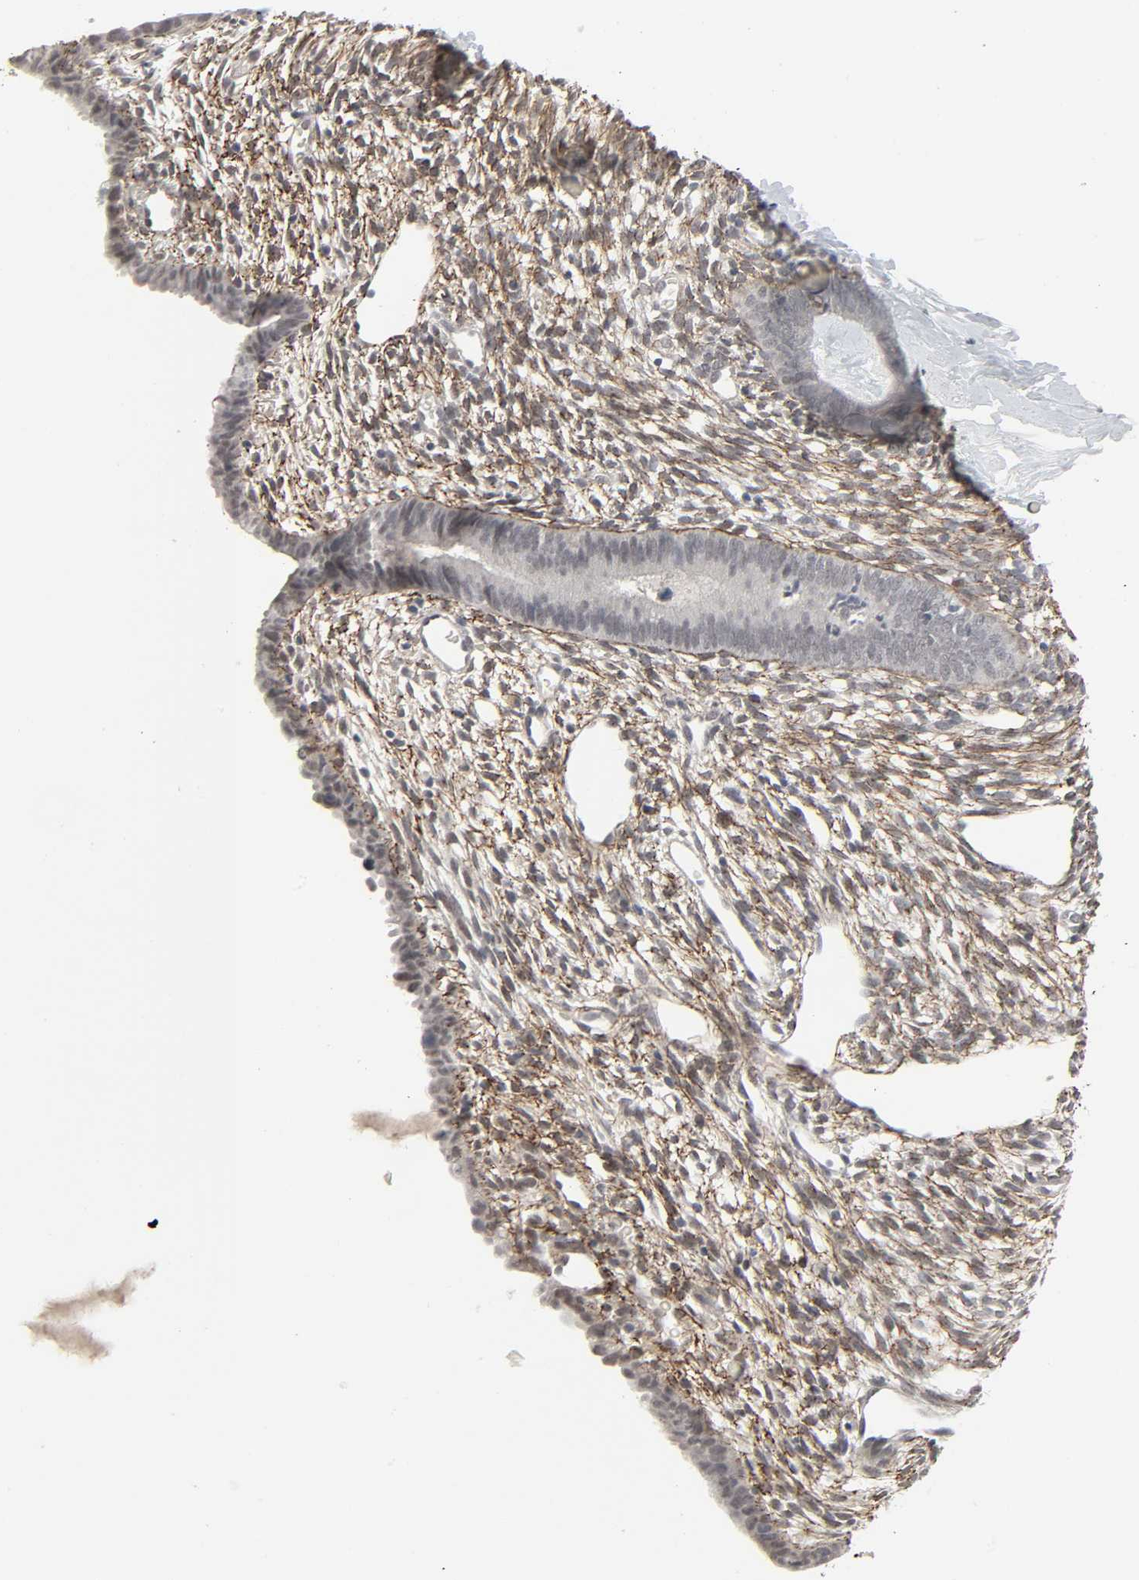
{"staining": {"intensity": "moderate", "quantity": "25%-75%", "location": "cytoplasmic/membranous"}, "tissue": "endometrium", "cell_type": "Cells in endometrial stroma", "image_type": "normal", "snomed": [{"axis": "morphology", "description": "Normal tissue, NOS"}, {"axis": "topography", "description": "Endometrium"}], "caption": "DAB immunohistochemical staining of unremarkable human endometrium demonstrates moderate cytoplasmic/membranous protein positivity in approximately 25%-75% of cells in endometrial stroma.", "gene": "ZNF222", "patient": {"sex": "female", "age": 57}}